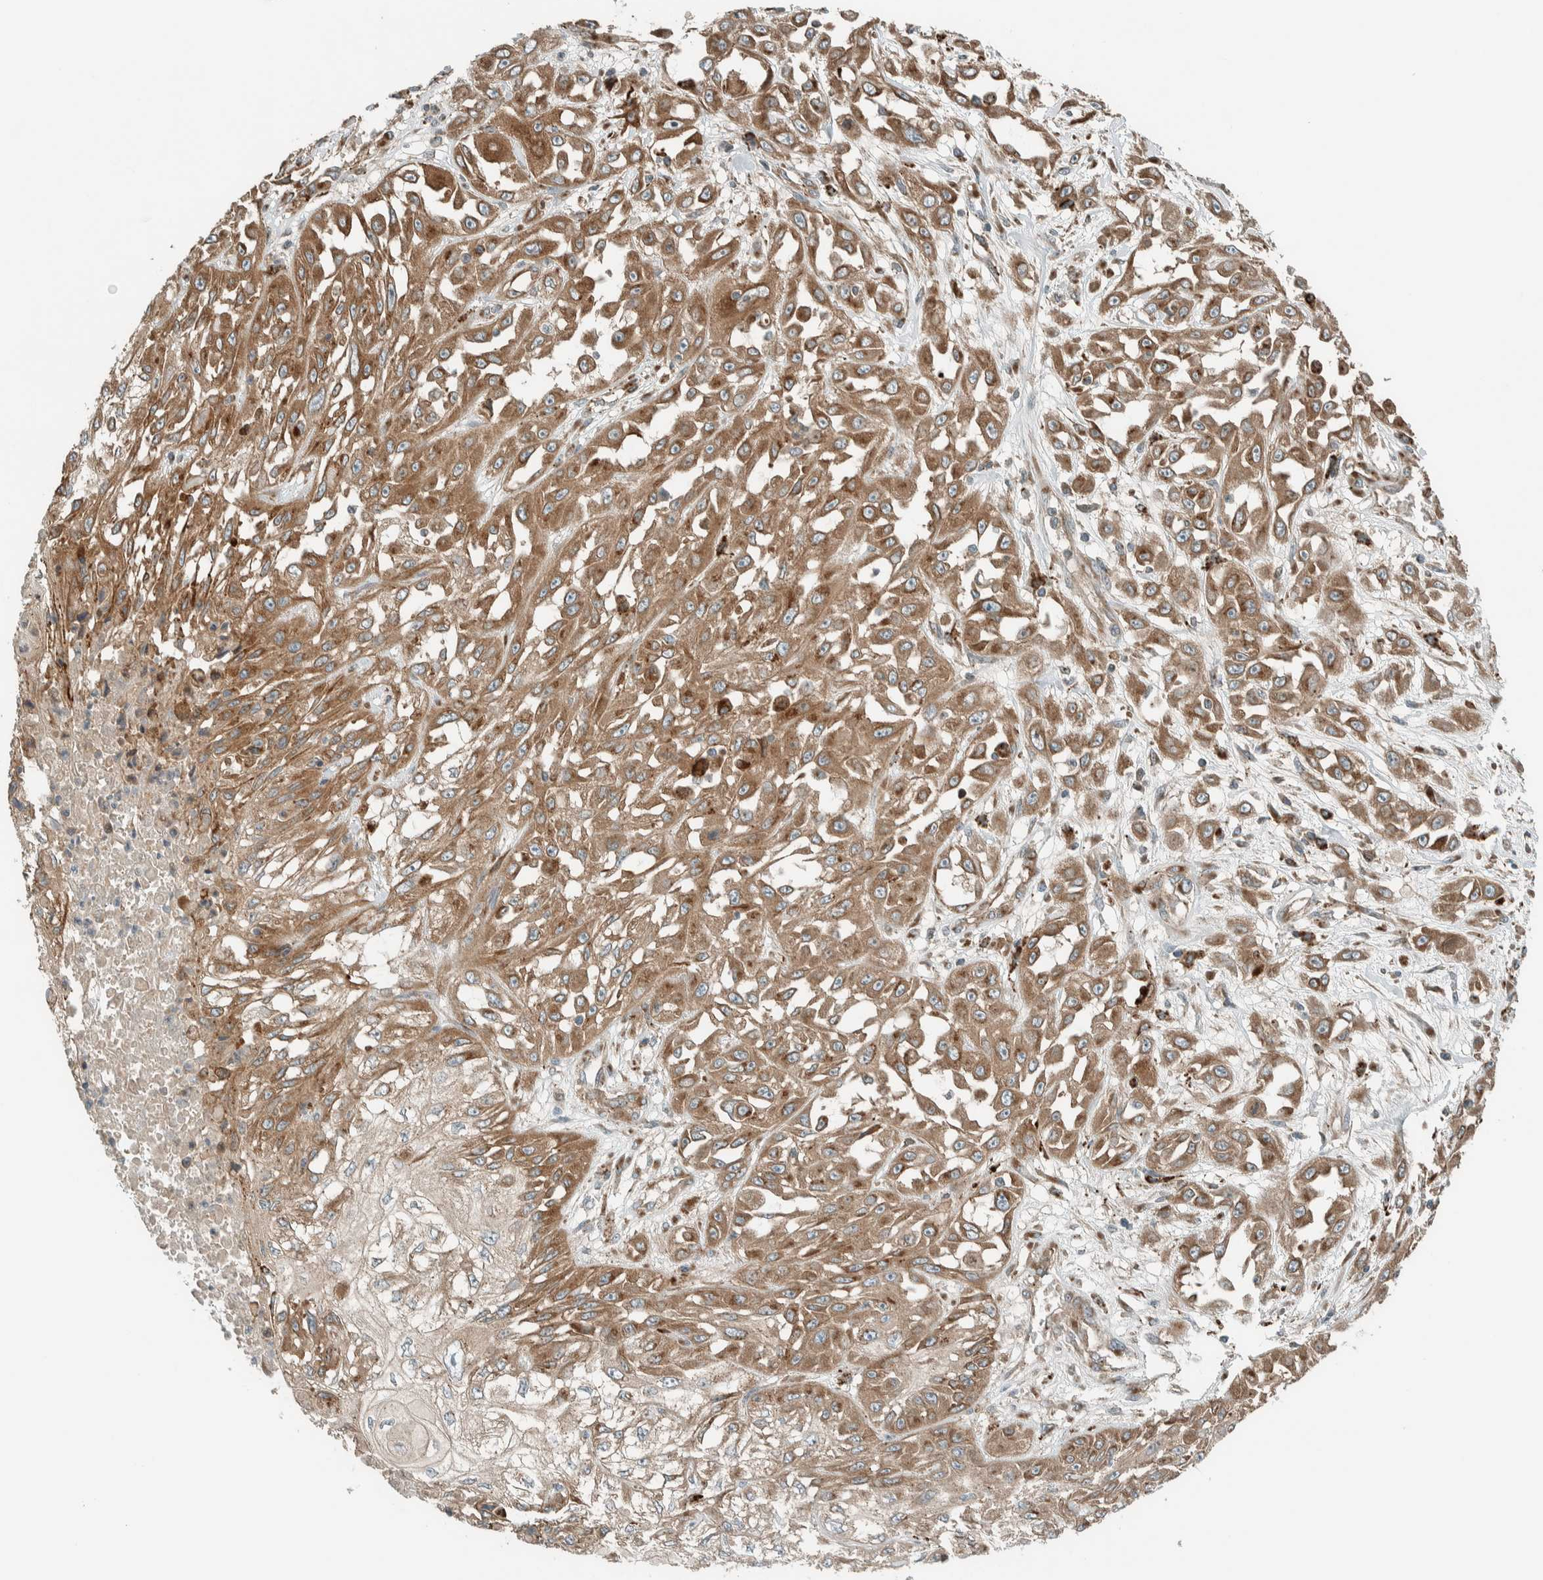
{"staining": {"intensity": "moderate", "quantity": ">75%", "location": "cytoplasmic/membranous"}, "tissue": "skin cancer", "cell_type": "Tumor cells", "image_type": "cancer", "snomed": [{"axis": "morphology", "description": "Squamous cell carcinoma, NOS"}, {"axis": "morphology", "description": "Squamous cell carcinoma, metastatic, NOS"}, {"axis": "topography", "description": "Skin"}, {"axis": "topography", "description": "Lymph node"}], "caption": "High-magnification brightfield microscopy of skin metastatic squamous cell carcinoma stained with DAB (3,3'-diaminobenzidine) (brown) and counterstained with hematoxylin (blue). tumor cells exhibit moderate cytoplasmic/membranous expression is identified in approximately>75% of cells. The protein is stained brown, and the nuclei are stained in blue (DAB IHC with brightfield microscopy, high magnification).", "gene": "EXOC7", "patient": {"sex": "male", "age": 75}}